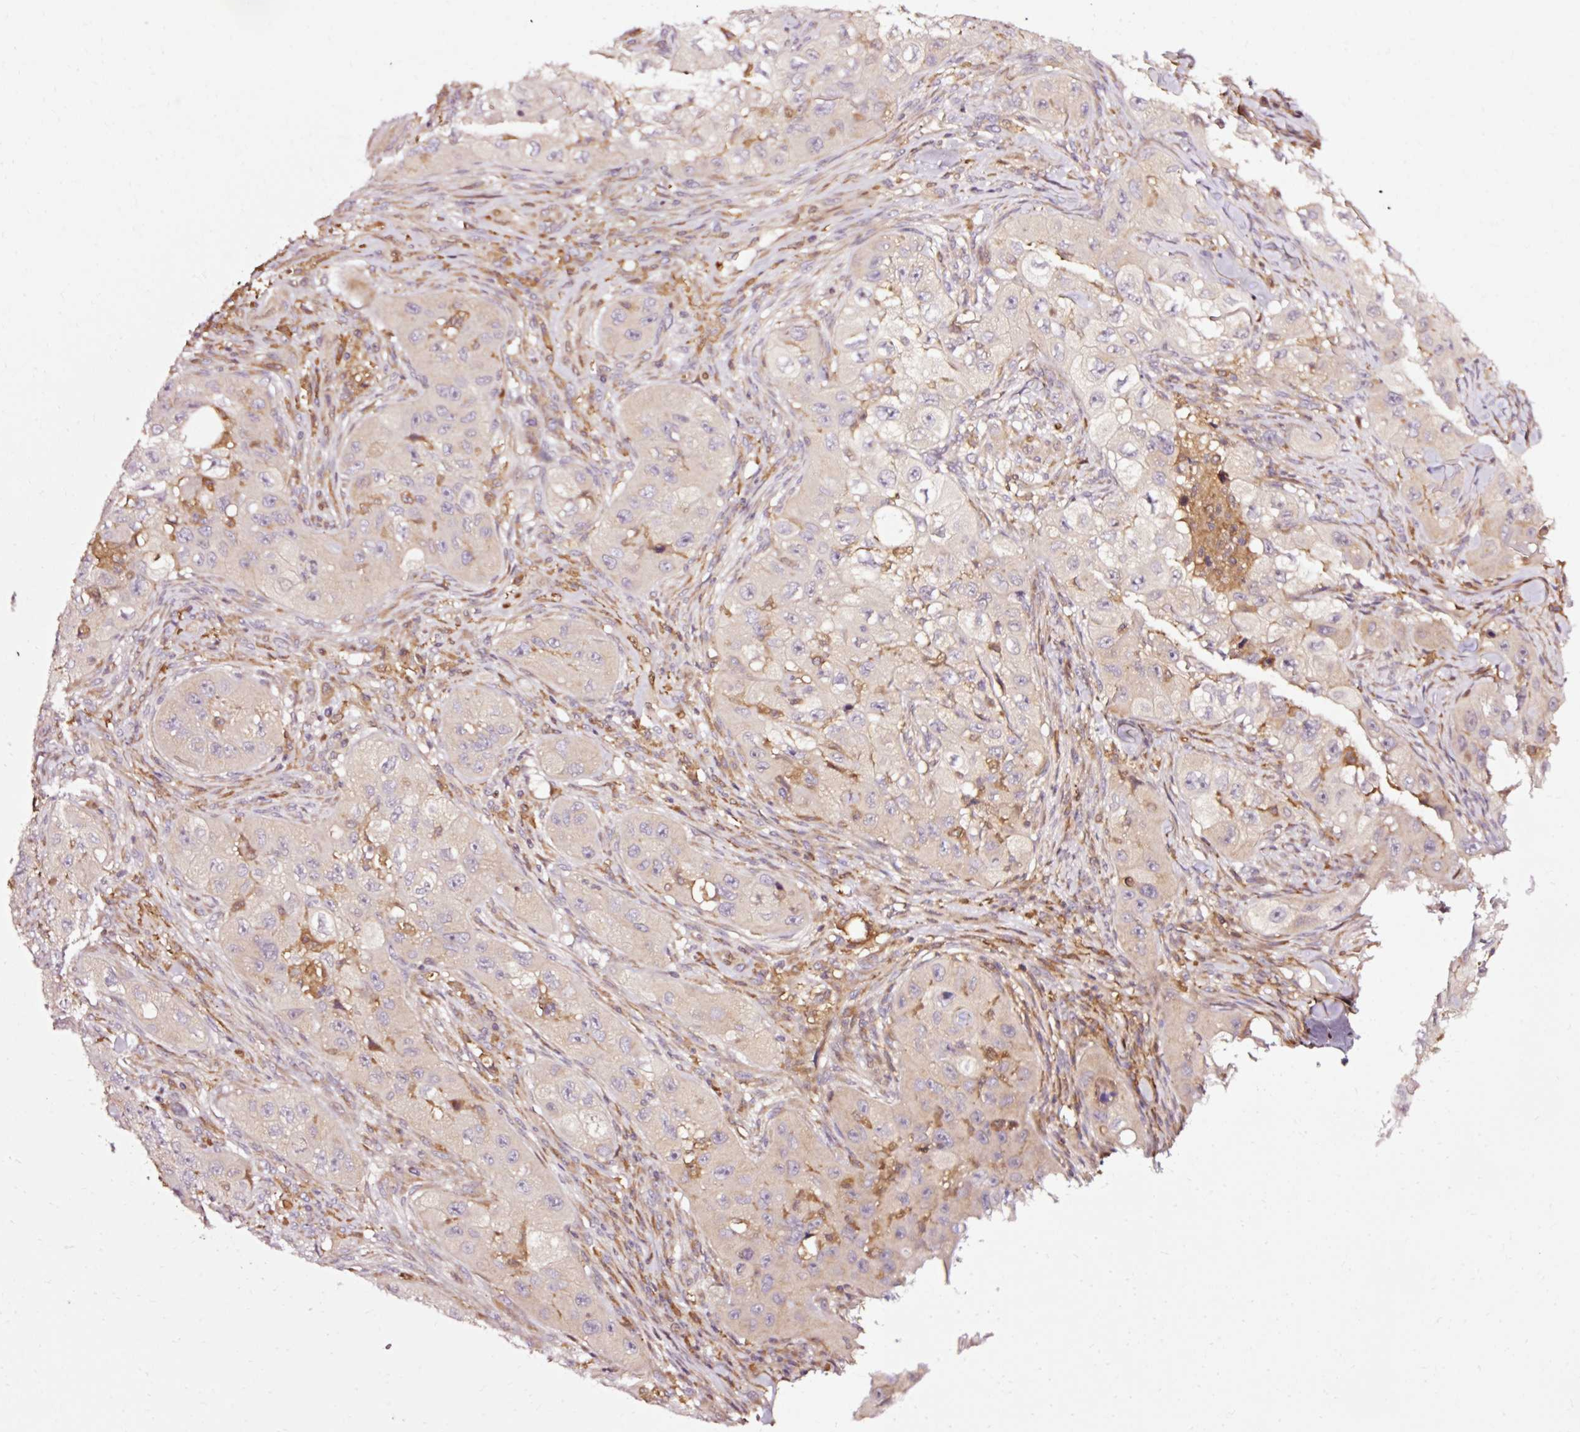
{"staining": {"intensity": "negative", "quantity": "none", "location": "none"}, "tissue": "skin cancer", "cell_type": "Tumor cells", "image_type": "cancer", "snomed": [{"axis": "morphology", "description": "Squamous cell carcinoma, NOS"}, {"axis": "topography", "description": "Skin"}, {"axis": "topography", "description": "Subcutis"}], "caption": "There is no significant staining in tumor cells of skin cancer (squamous cell carcinoma).", "gene": "NAPA", "patient": {"sex": "male", "age": 73}}